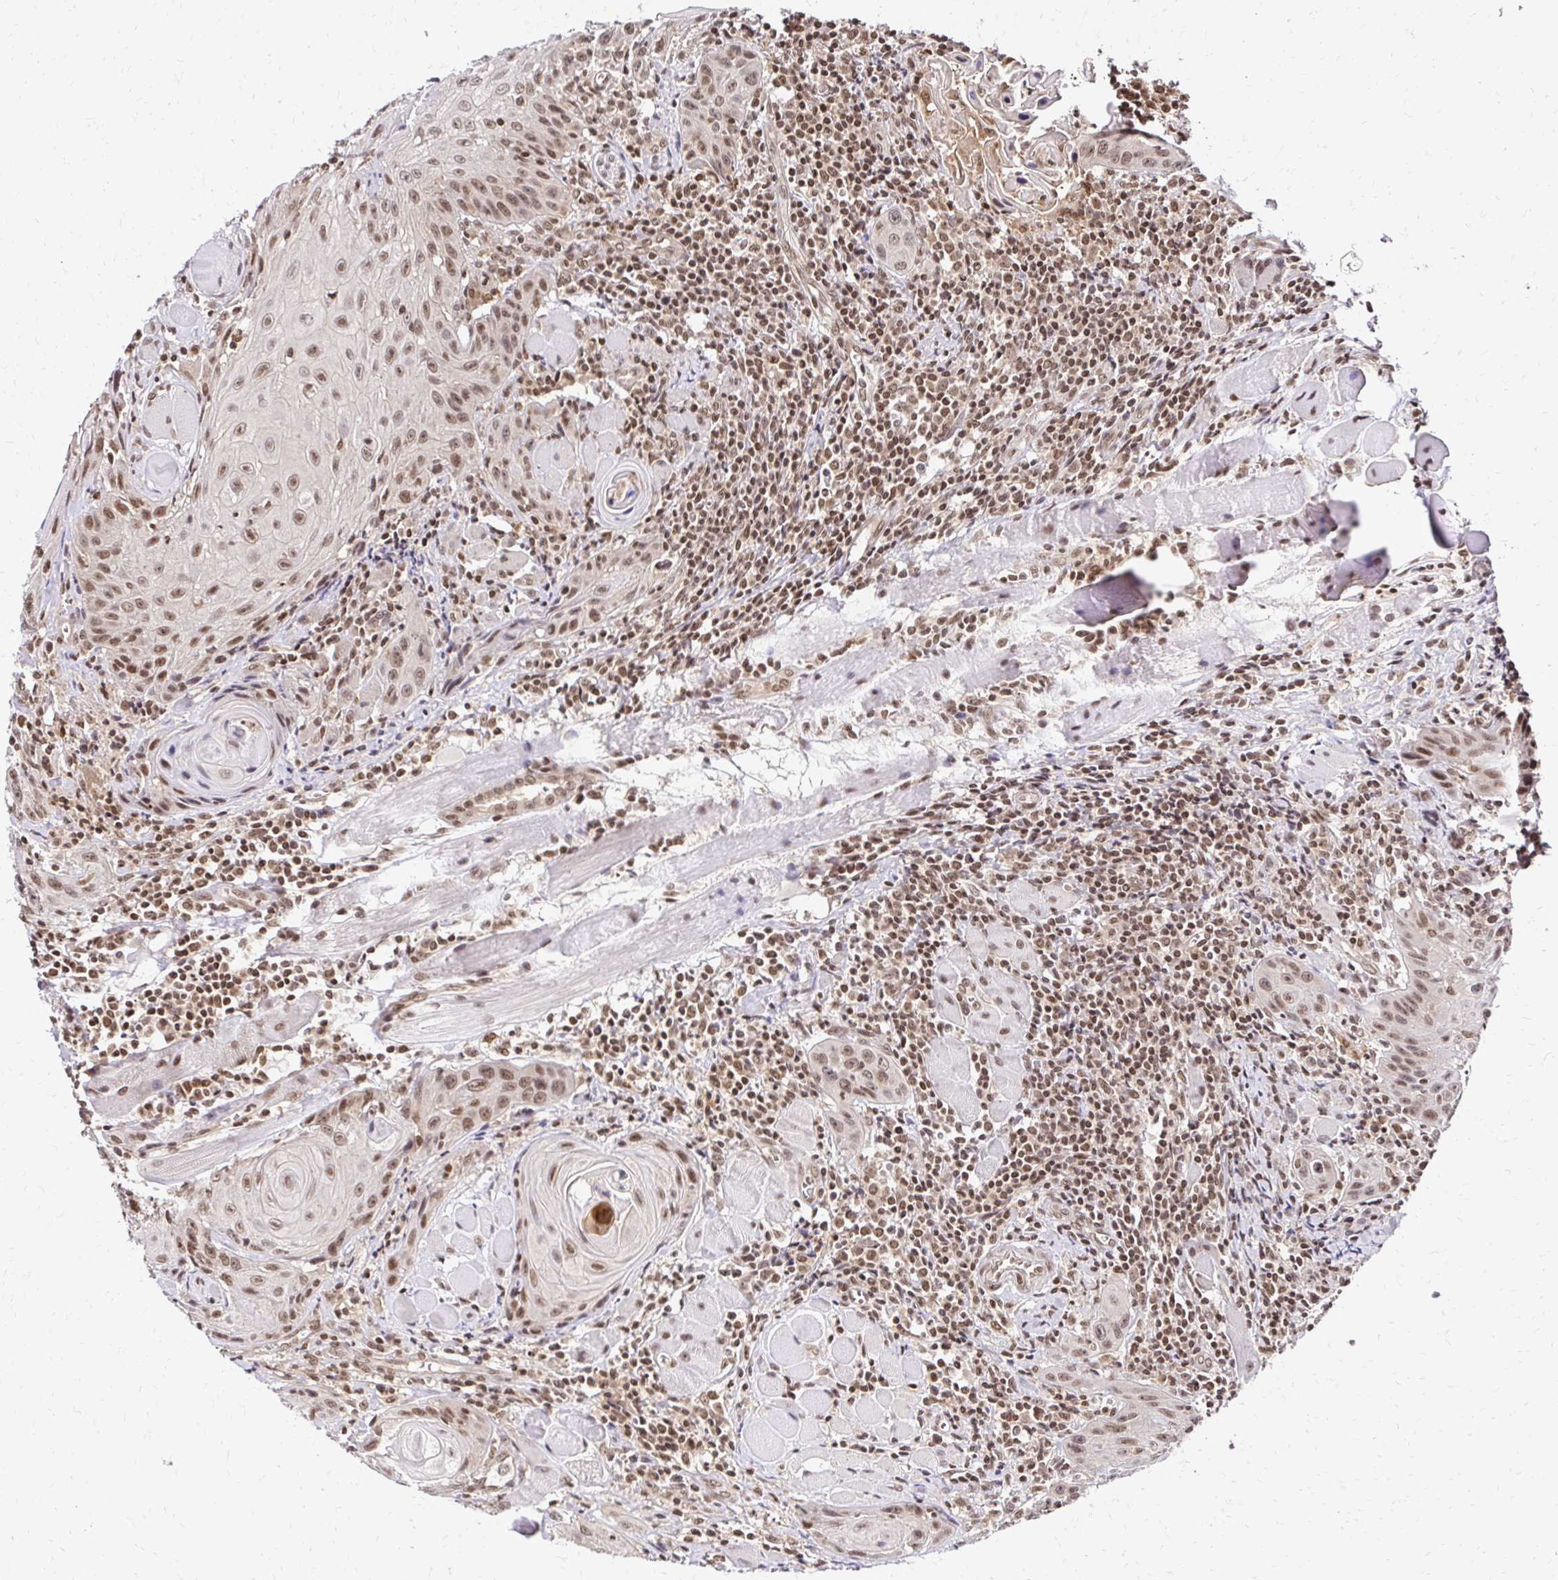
{"staining": {"intensity": "moderate", "quantity": ">75%", "location": "nuclear"}, "tissue": "head and neck cancer", "cell_type": "Tumor cells", "image_type": "cancer", "snomed": [{"axis": "morphology", "description": "Squamous cell carcinoma, NOS"}, {"axis": "topography", "description": "Oral tissue"}, {"axis": "topography", "description": "Head-Neck"}], "caption": "Immunohistochemical staining of human head and neck cancer (squamous cell carcinoma) shows moderate nuclear protein staining in about >75% of tumor cells.", "gene": "GLYR1", "patient": {"sex": "male", "age": 58}}